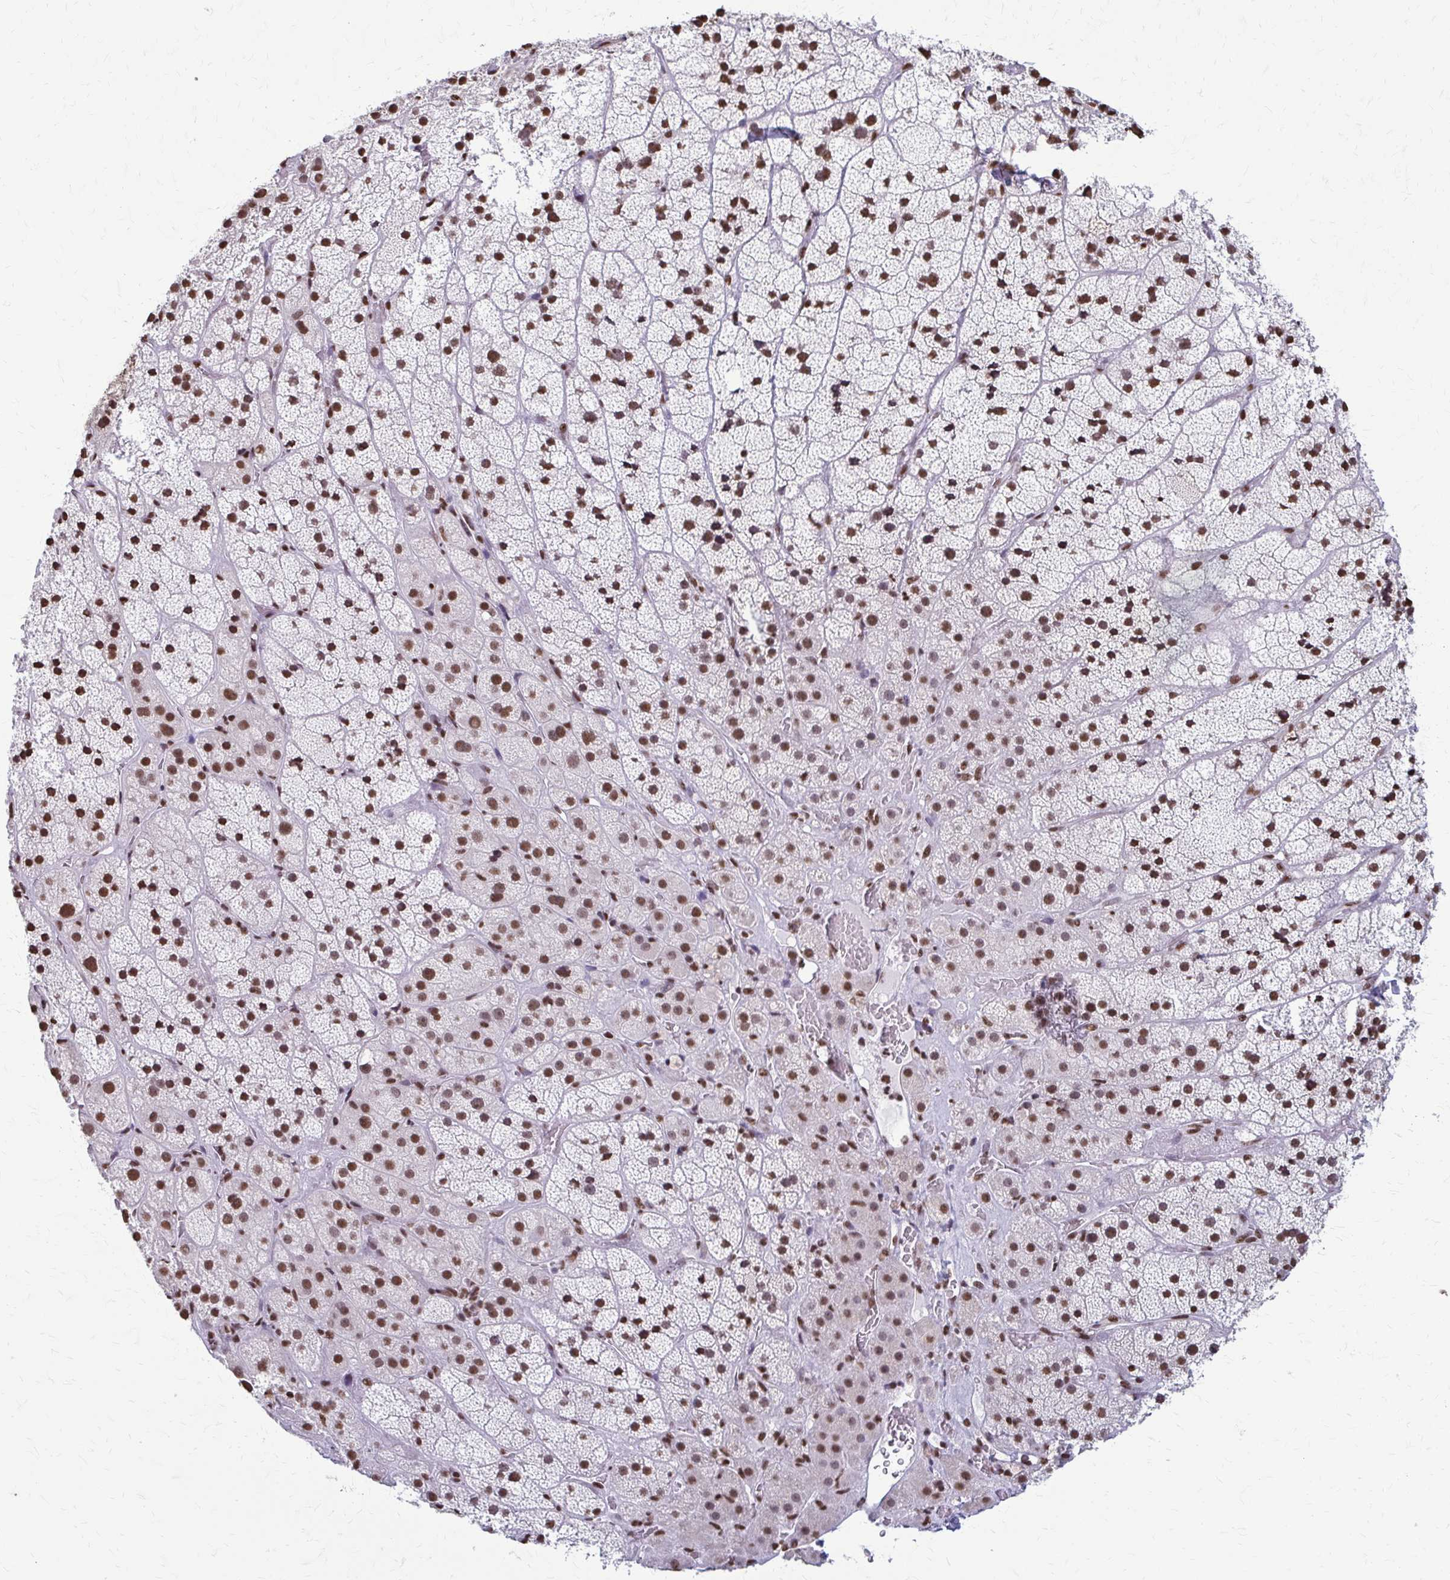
{"staining": {"intensity": "moderate", "quantity": ">75%", "location": "nuclear"}, "tissue": "adrenal gland", "cell_type": "Glandular cells", "image_type": "normal", "snomed": [{"axis": "morphology", "description": "Normal tissue, NOS"}, {"axis": "topography", "description": "Adrenal gland"}], "caption": "Immunohistochemistry micrograph of unremarkable adrenal gland stained for a protein (brown), which demonstrates medium levels of moderate nuclear staining in approximately >75% of glandular cells.", "gene": "SNRPA", "patient": {"sex": "male", "age": 57}}